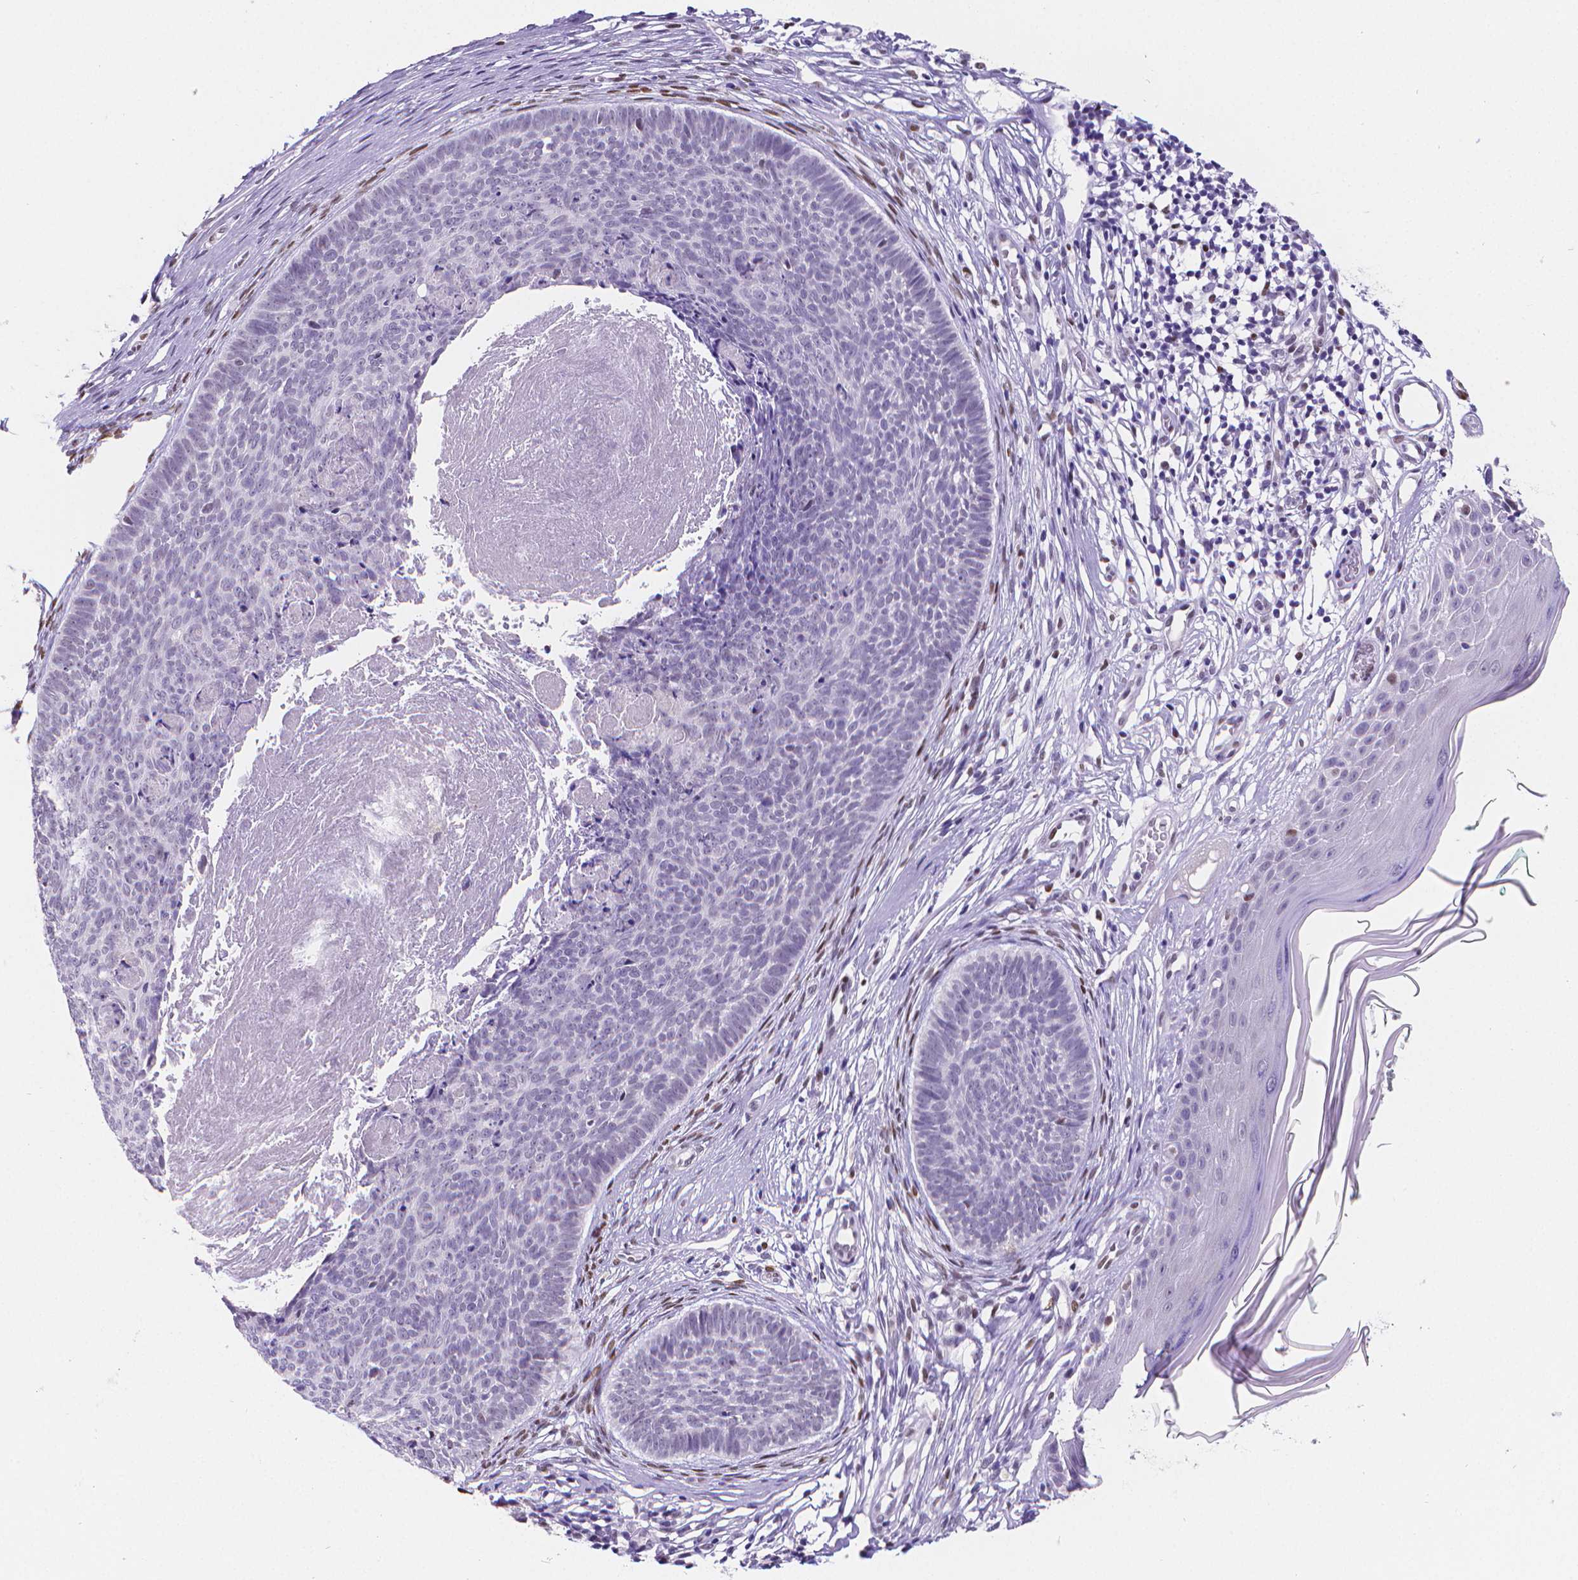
{"staining": {"intensity": "negative", "quantity": "none", "location": "none"}, "tissue": "skin cancer", "cell_type": "Tumor cells", "image_type": "cancer", "snomed": [{"axis": "morphology", "description": "Basal cell carcinoma"}, {"axis": "topography", "description": "Skin"}], "caption": "The immunohistochemistry photomicrograph has no significant positivity in tumor cells of skin cancer (basal cell carcinoma) tissue. The staining was performed using DAB to visualize the protein expression in brown, while the nuclei were stained in blue with hematoxylin (Magnification: 20x).", "gene": "MEF2C", "patient": {"sex": "male", "age": 85}}